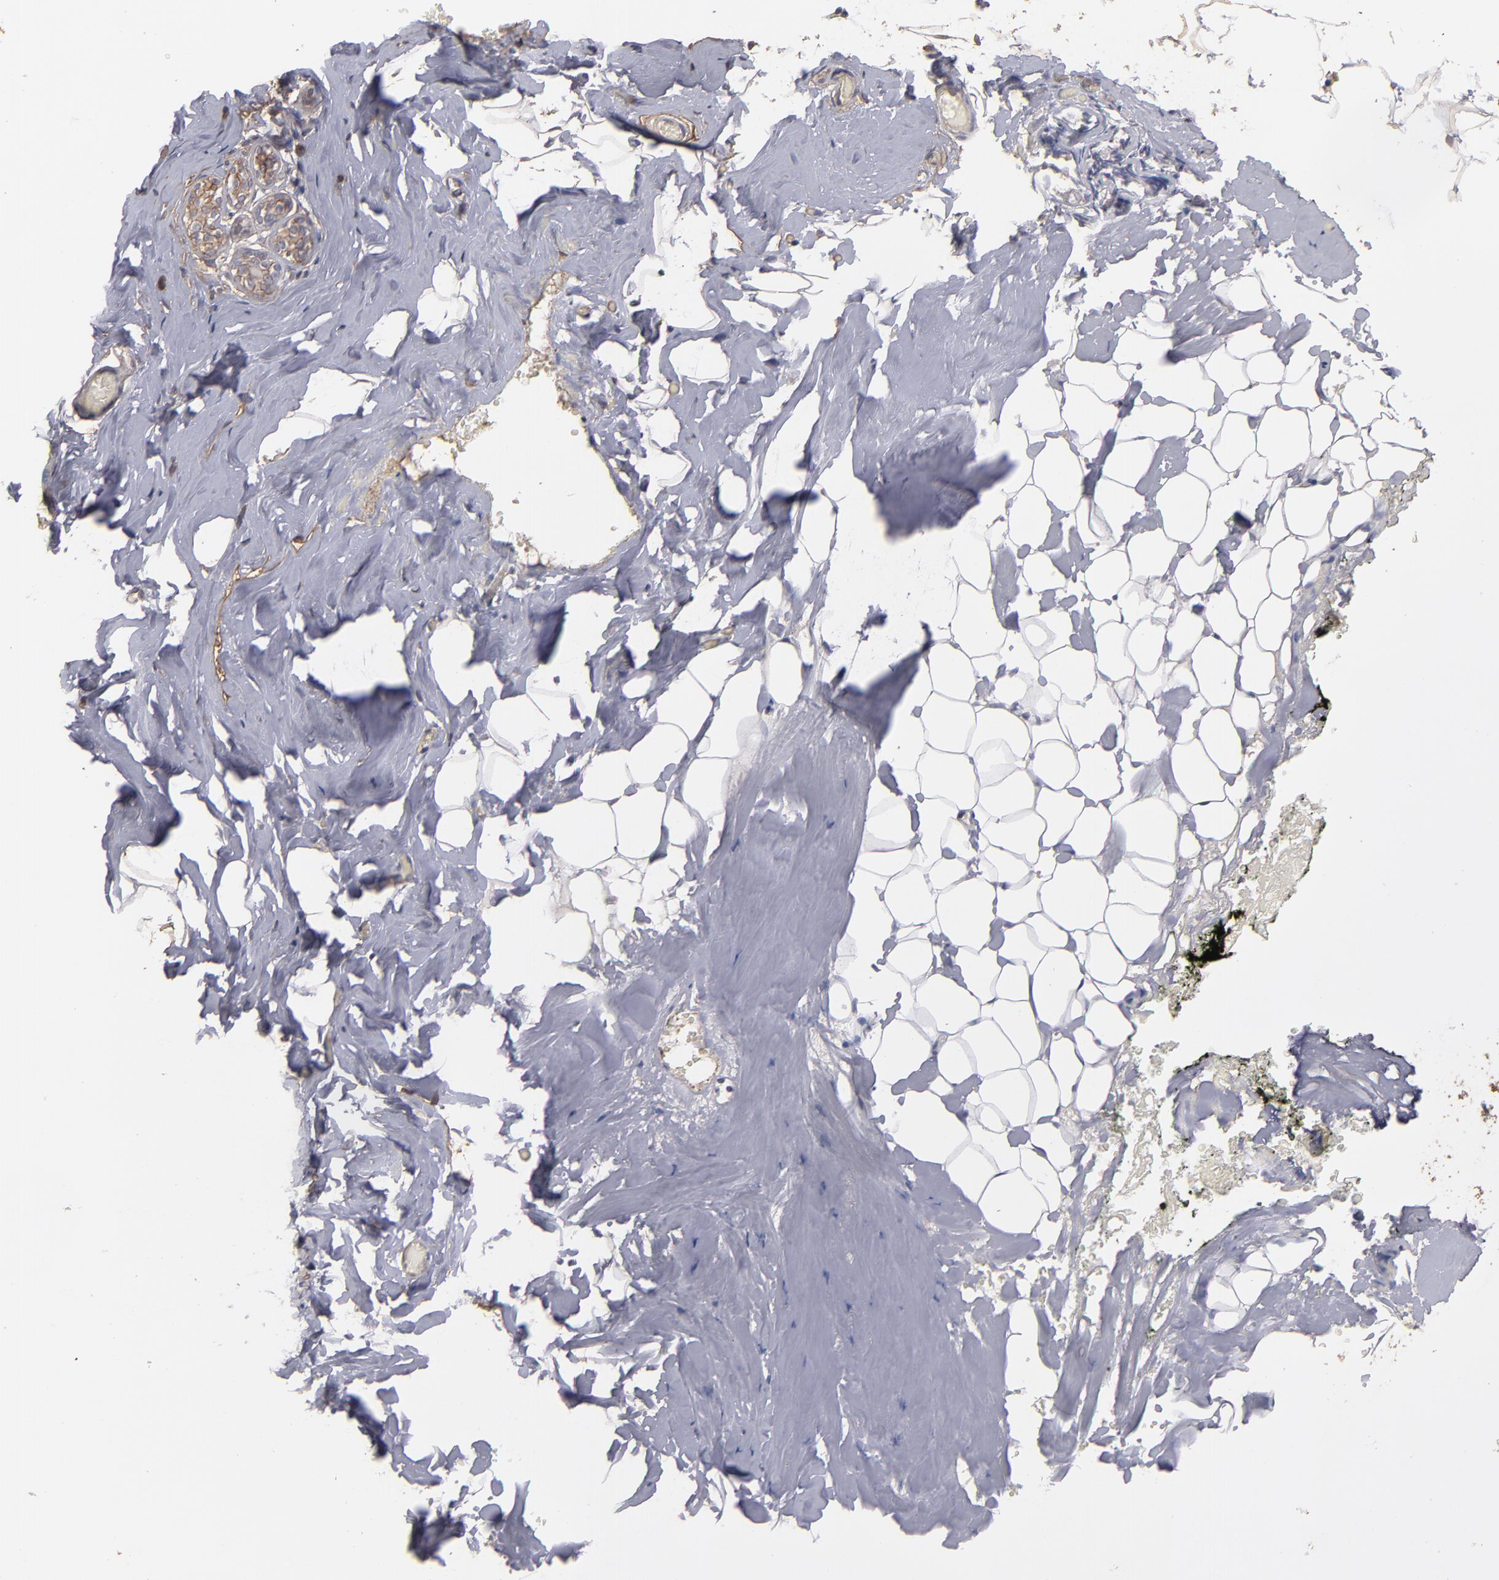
{"staining": {"intensity": "negative", "quantity": "none", "location": "none"}, "tissue": "breast", "cell_type": "Adipocytes", "image_type": "normal", "snomed": [{"axis": "morphology", "description": "Normal tissue, NOS"}, {"axis": "topography", "description": "Breast"}, {"axis": "topography", "description": "Soft tissue"}], "caption": "Adipocytes show no significant protein expression in benign breast. The staining is performed using DAB (3,3'-diaminobenzidine) brown chromogen with nuclei counter-stained in using hematoxylin.", "gene": "DMD", "patient": {"sex": "female", "age": 75}}